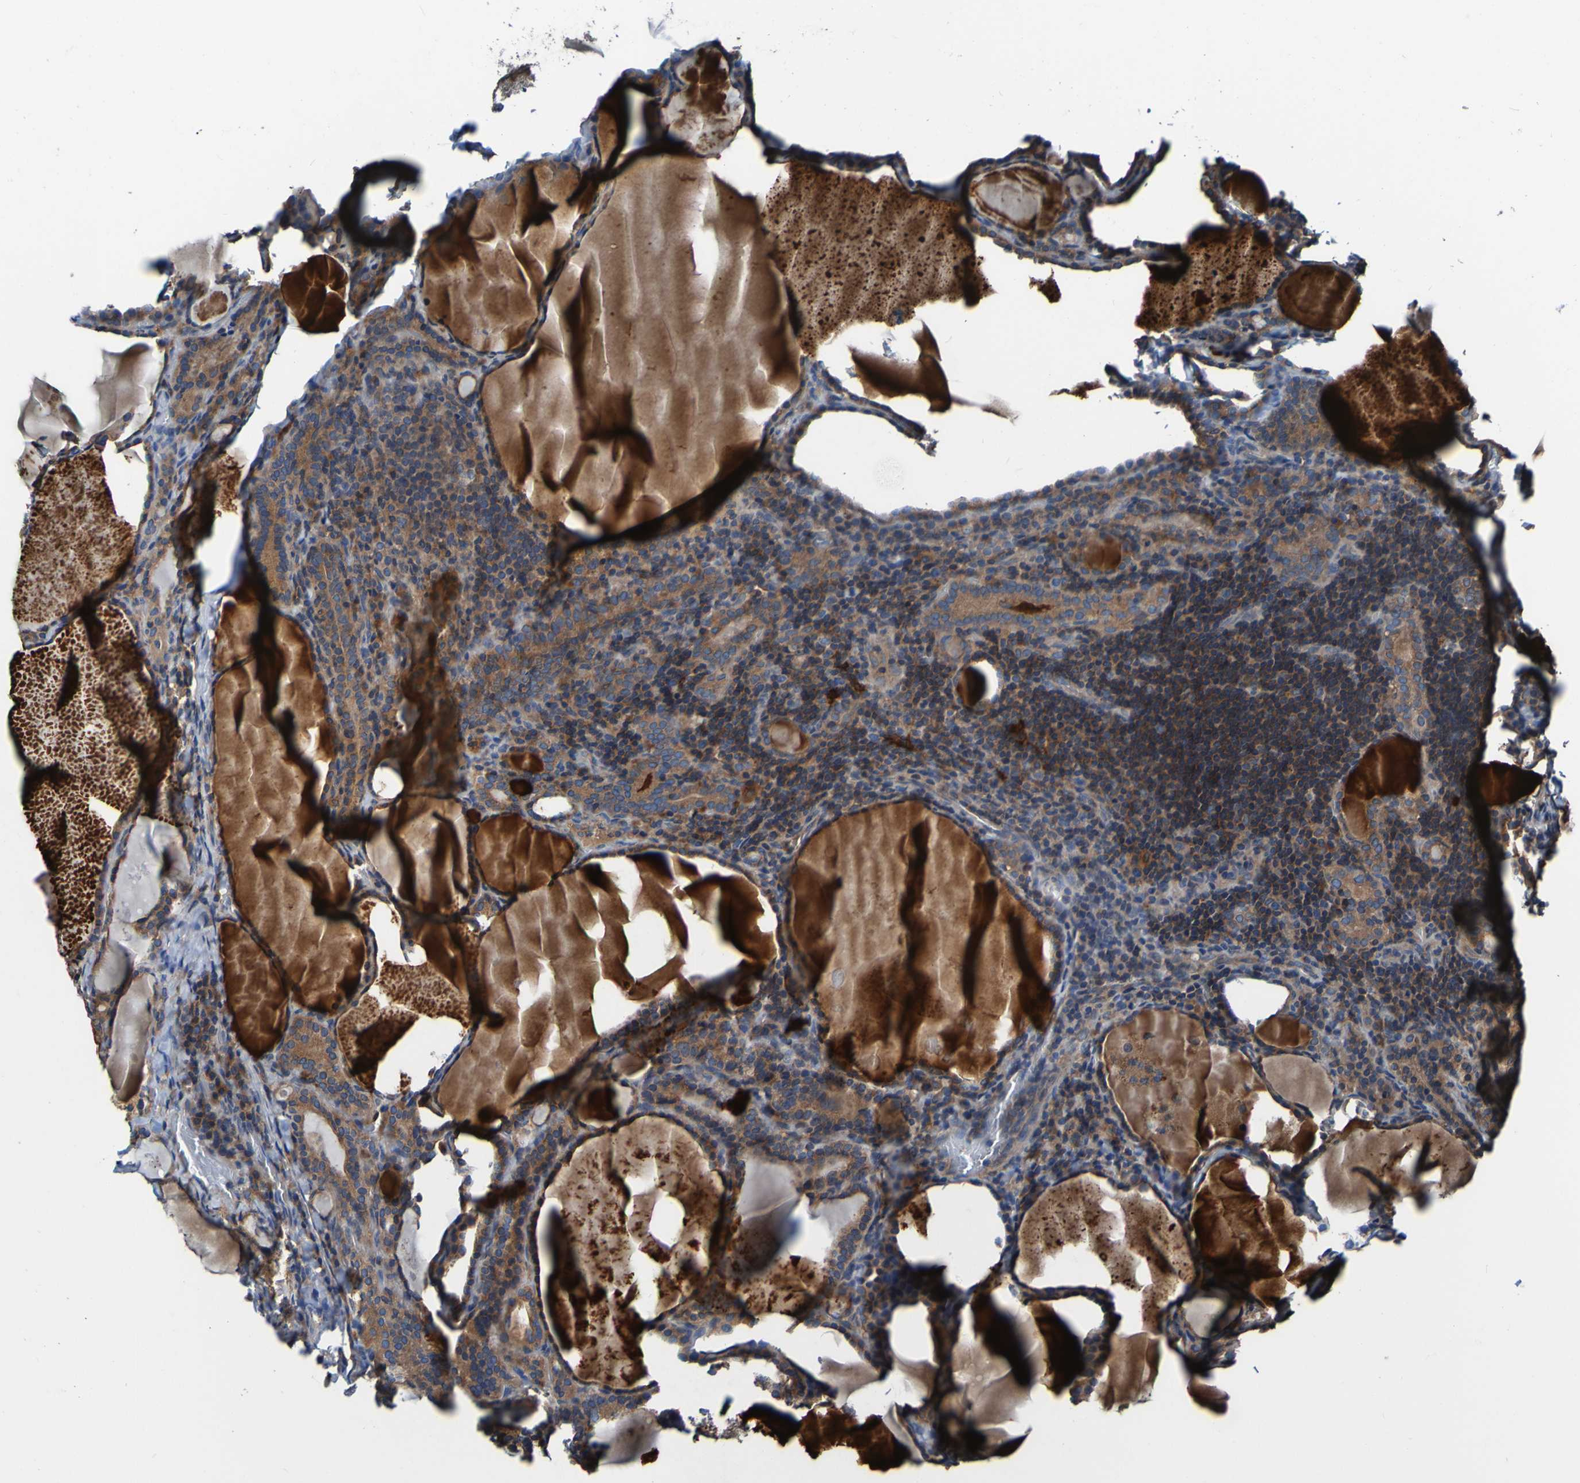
{"staining": {"intensity": "moderate", "quantity": ">75%", "location": "cytoplasmic/membranous"}, "tissue": "thyroid cancer", "cell_type": "Tumor cells", "image_type": "cancer", "snomed": [{"axis": "morphology", "description": "Papillary adenocarcinoma, NOS"}, {"axis": "topography", "description": "Thyroid gland"}], "caption": "The histopathology image exhibits staining of thyroid papillary adenocarcinoma, revealing moderate cytoplasmic/membranous protein positivity (brown color) within tumor cells.", "gene": "RAB5B", "patient": {"sex": "female", "age": 42}}